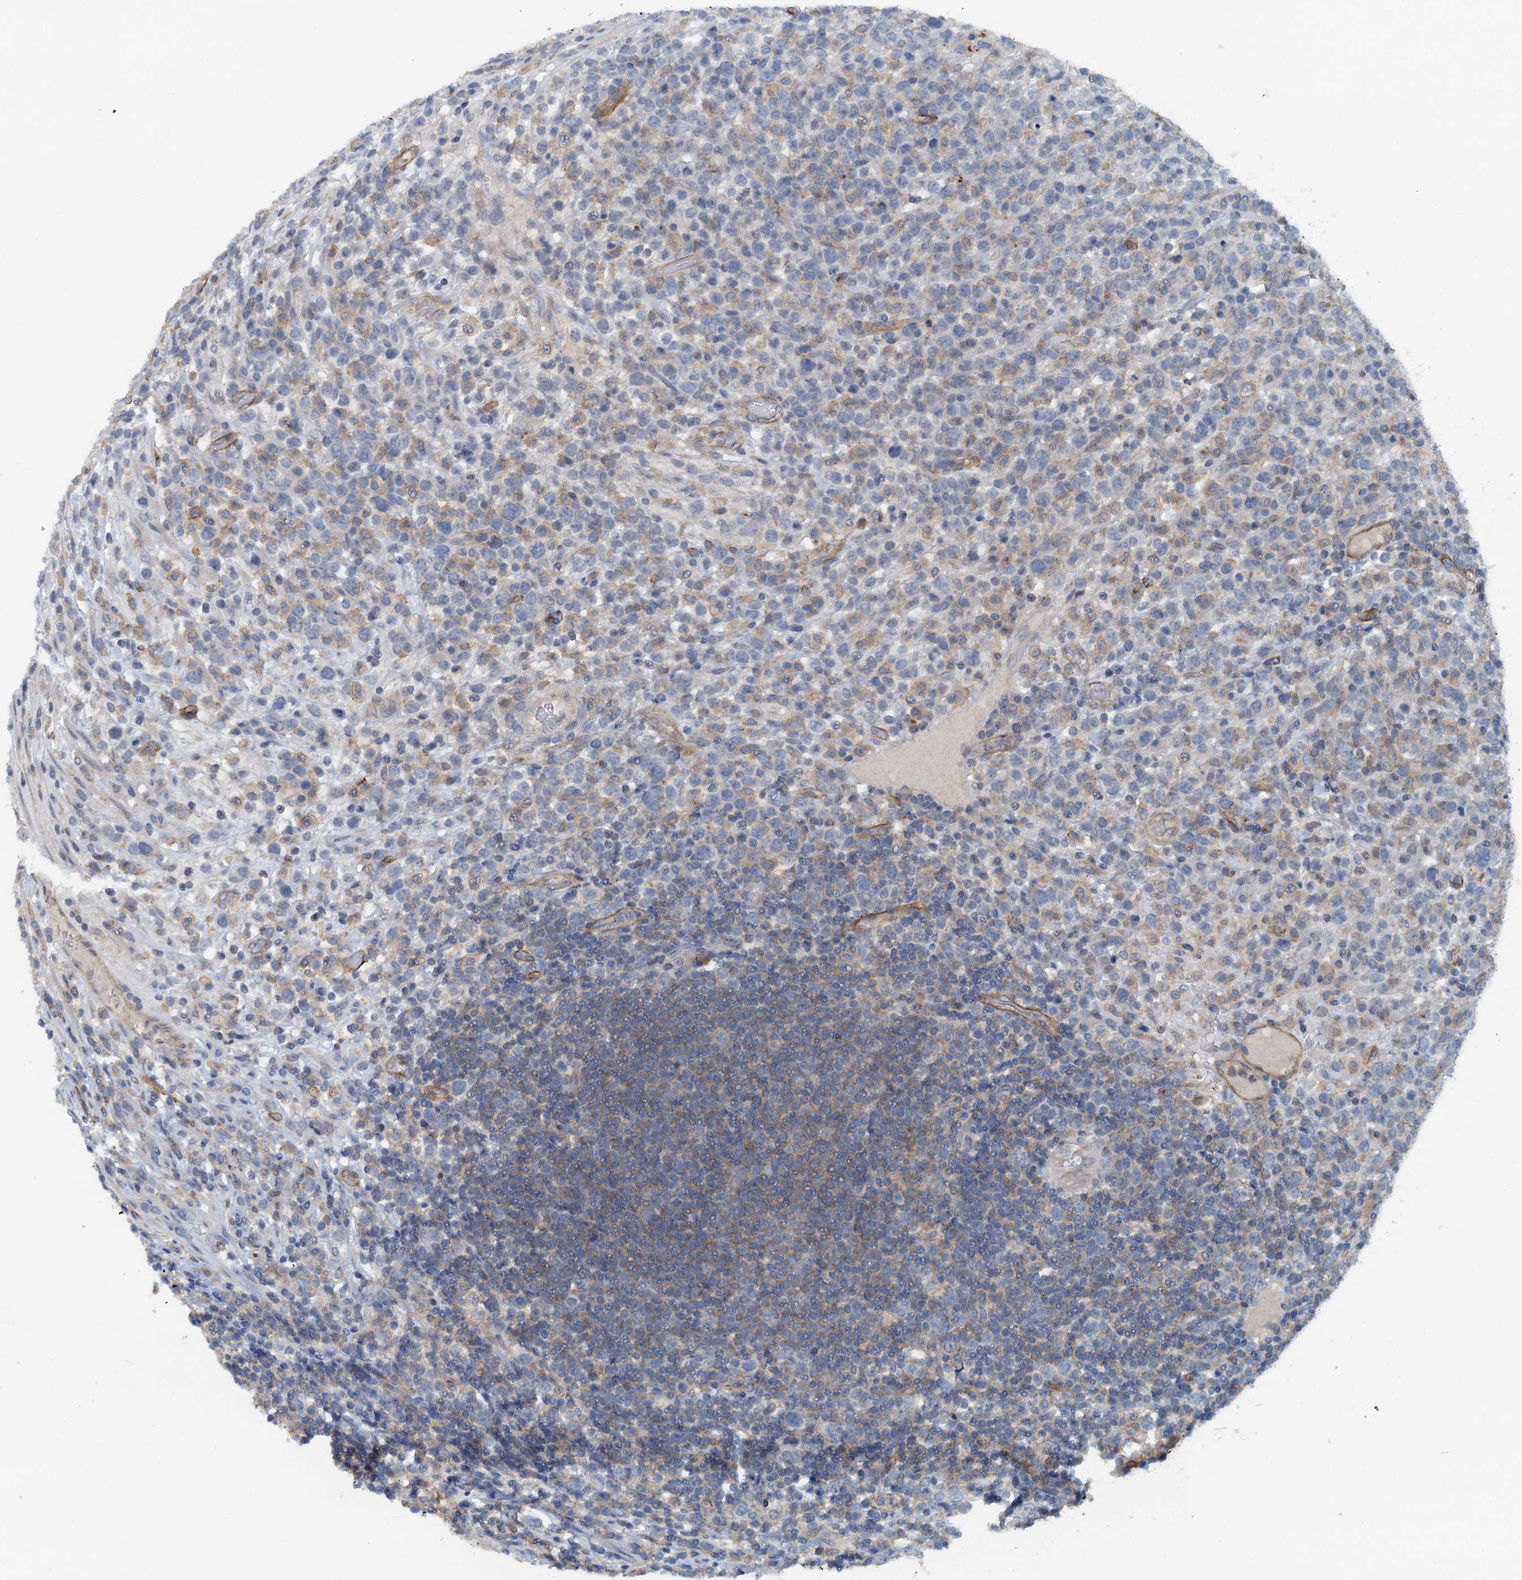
{"staining": {"intensity": "weak", "quantity": "<25%", "location": "cytoplasmic/membranous"}, "tissue": "lymphoma", "cell_type": "Tumor cells", "image_type": "cancer", "snomed": [{"axis": "morphology", "description": "Malignant lymphoma, non-Hodgkin's type, High grade"}, {"axis": "topography", "description": "Colon"}], "caption": "DAB (3,3'-diaminobenzidine) immunohistochemical staining of malignant lymphoma, non-Hodgkin's type (high-grade) exhibits no significant staining in tumor cells.", "gene": "THAP10", "patient": {"sex": "female", "age": 53}}